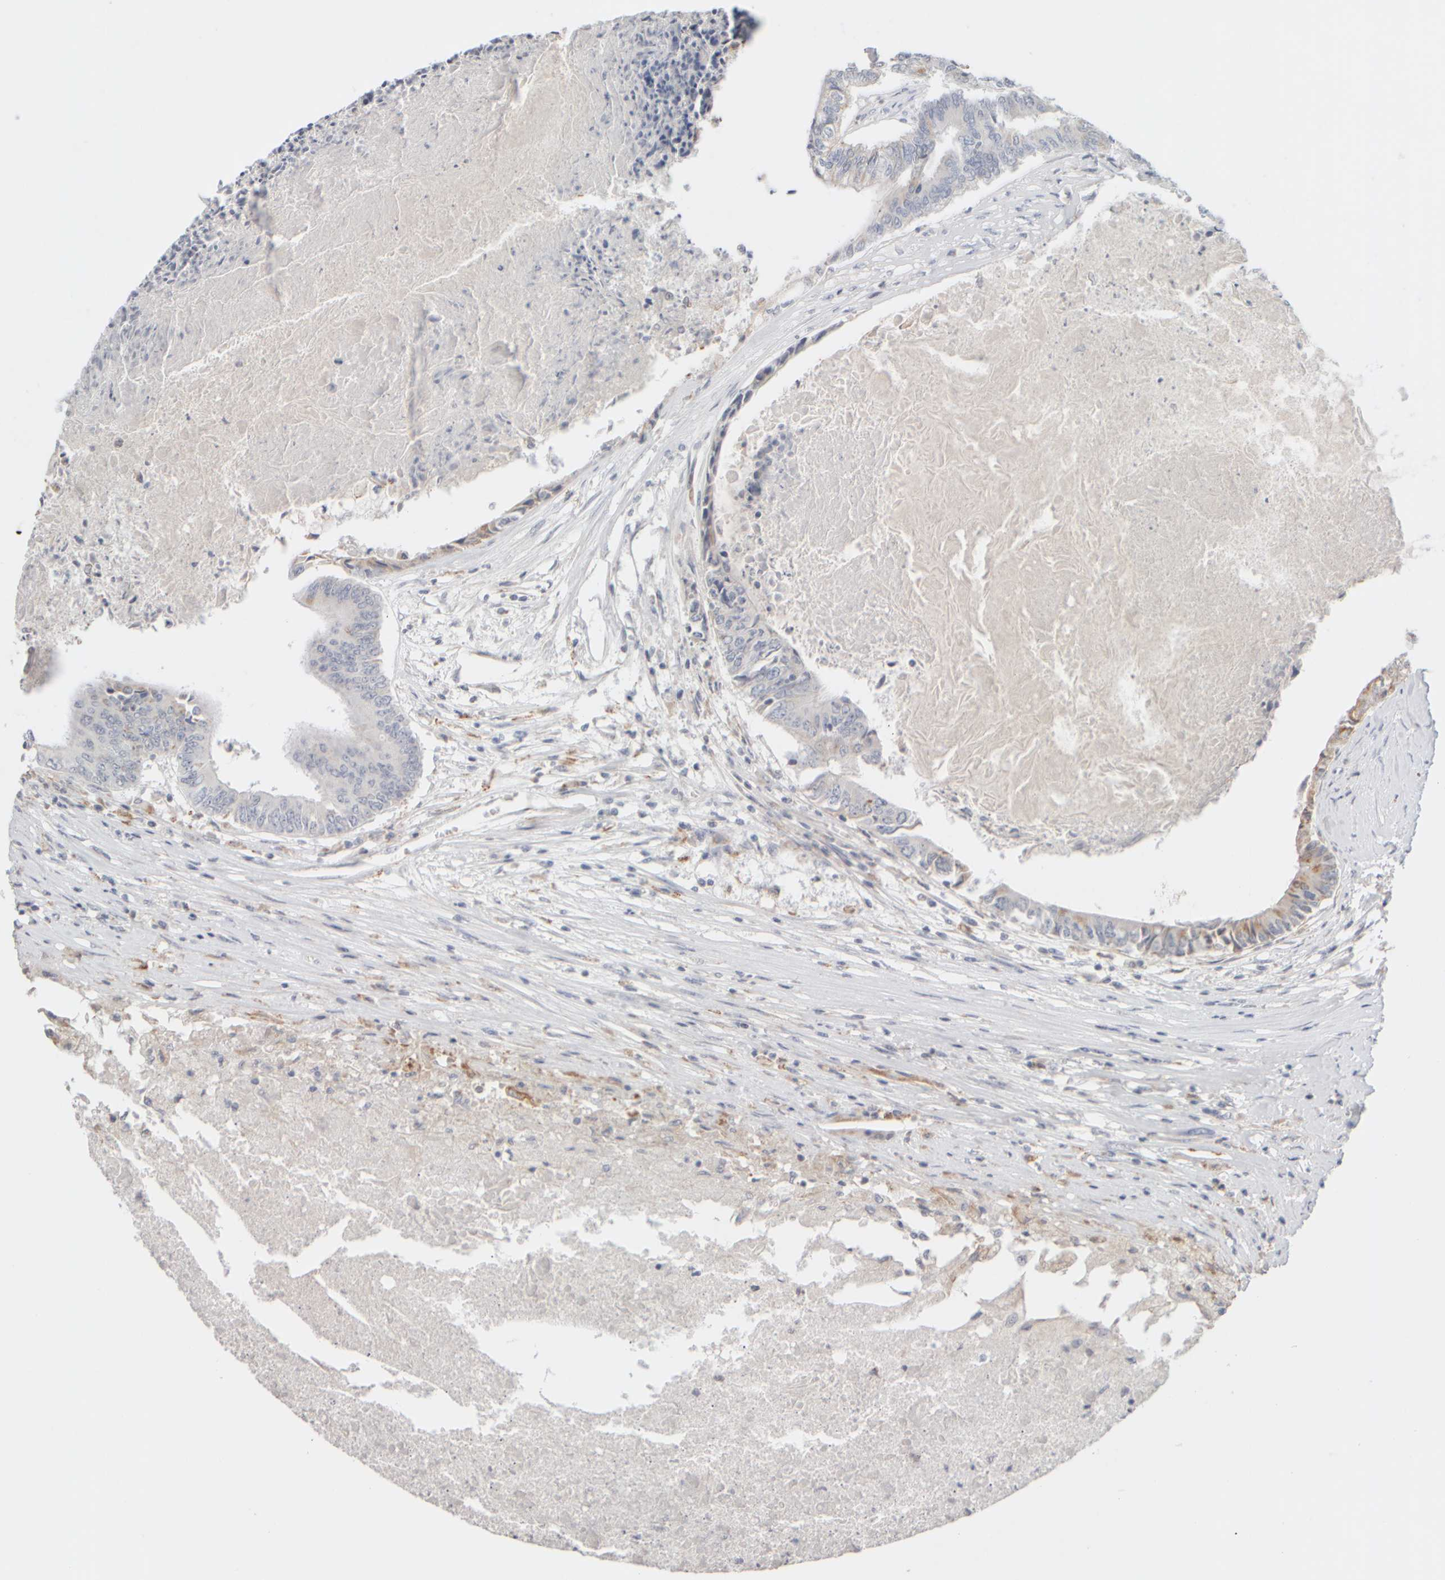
{"staining": {"intensity": "weak", "quantity": "<25%", "location": "cytoplasmic/membranous"}, "tissue": "colorectal cancer", "cell_type": "Tumor cells", "image_type": "cancer", "snomed": [{"axis": "morphology", "description": "Adenocarcinoma, NOS"}, {"axis": "topography", "description": "Rectum"}], "caption": "DAB immunohistochemical staining of colorectal cancer (adenocarcinoma) demonstrates no significant expression in tumor cells.", "gene": "ZNF112", "patient": {"sex": "male", "age": 63}}